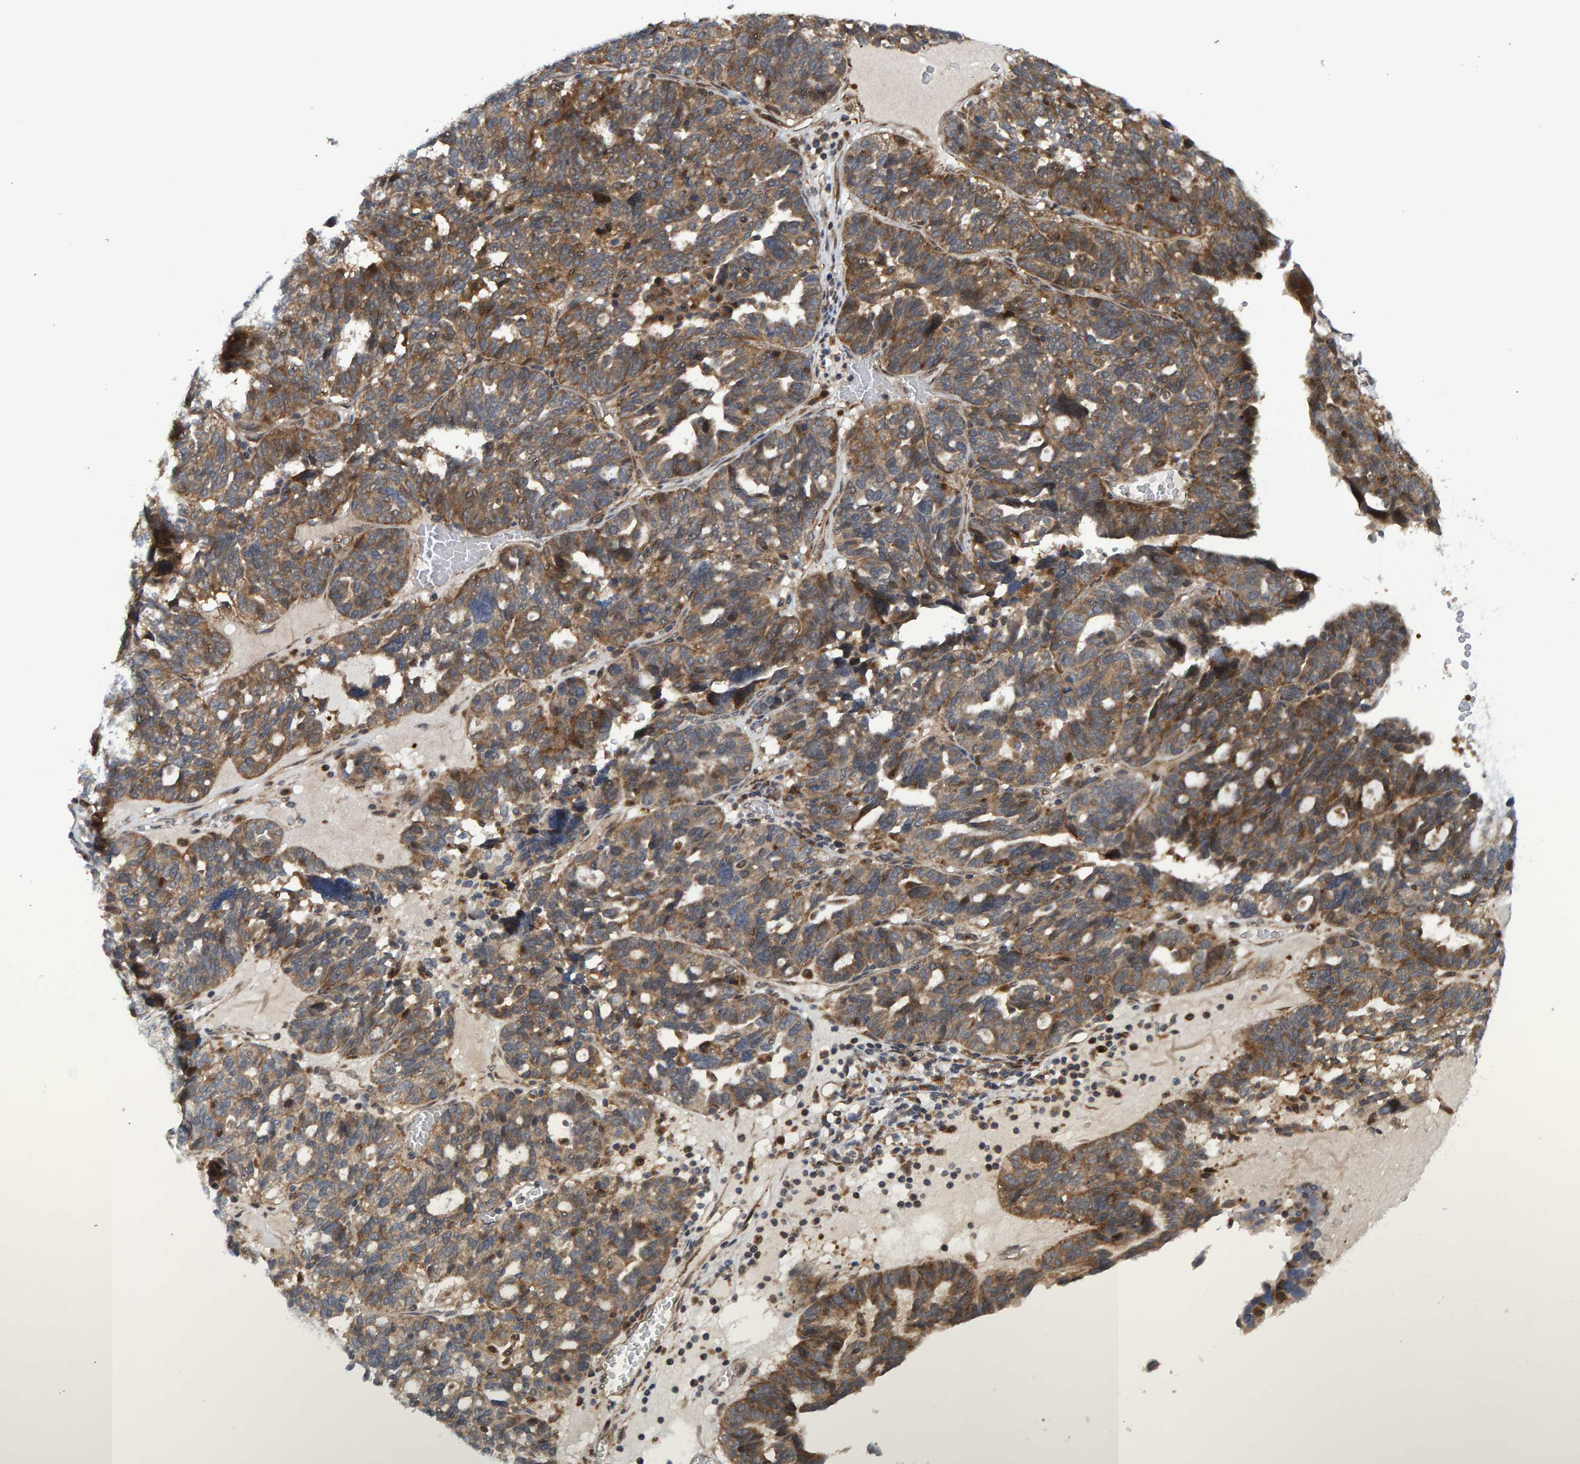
{"staining": {"intensity": "moderate", "quantity": ">75%", "location": "cytoplasmic/membranous"}, "tissue": "ovarian cancer", "cell_type": "Tumor cells", "image_type": "cancer", "snomed": [{"axis": "morphology", "description": "Cystadenocarcinoma, serous, NOS"}, {"axis": "topography", "description": "Ovary"}], "caption": "The photomicrograph reveals immunohistochemical staining of ovarian cancer (serous cystadenocarcinoma). There is moderate cytoplasmic/membranous staining is appreciated in about >75% of tumor cells. Ihc stains the protein in brown and the nuclei are stained blue.", "gene": "ATP6V1H", "patient": {"sex": "female", "age": 59}}